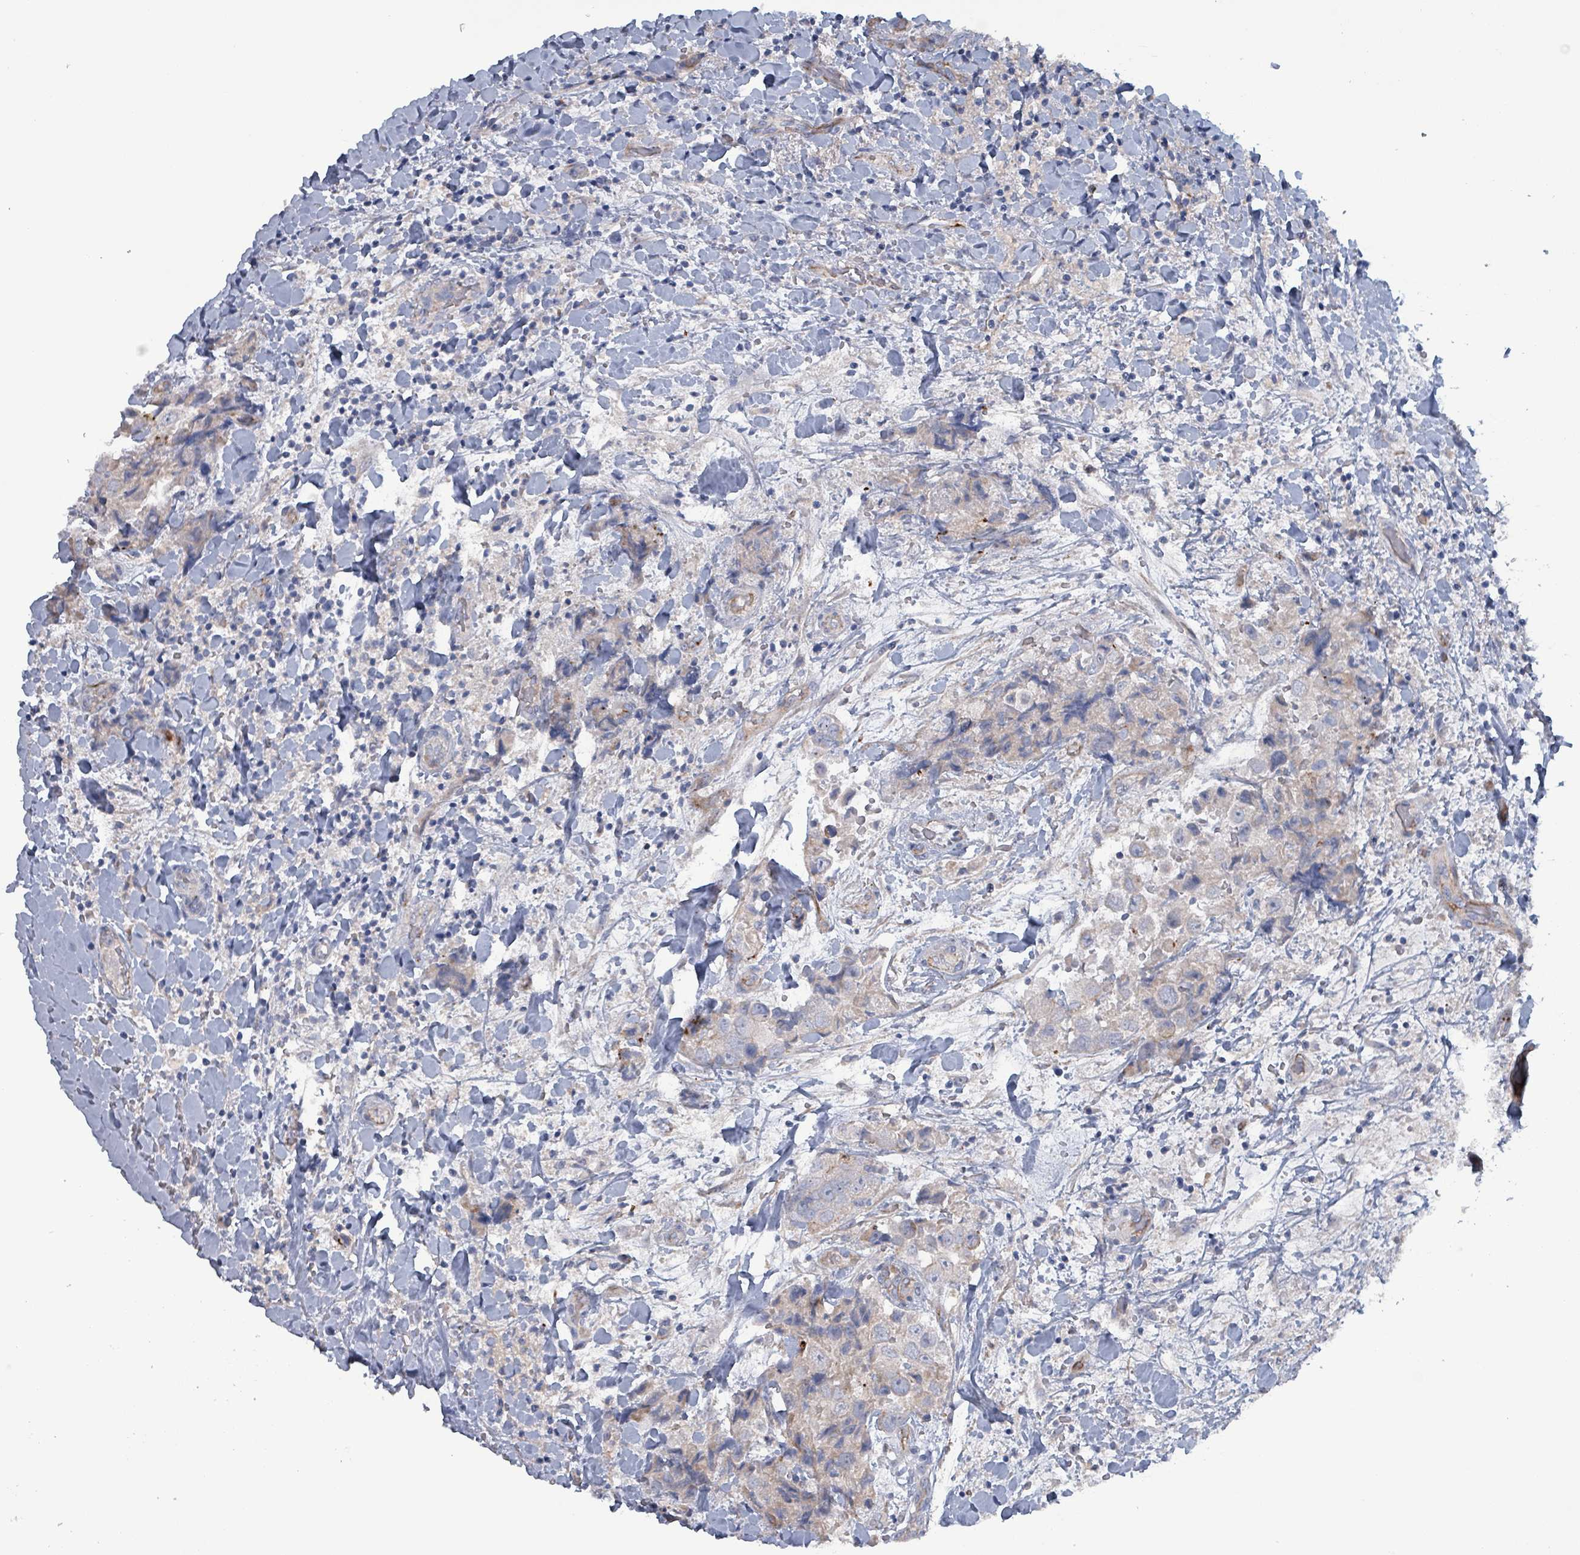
{"staining": {"intensity": "negative", "quantity": "none", "location": "none"}, "tissue": "breast cancer", "cell_type": "Tumor cells", "image_type": "cancer", "snomed": [{"axis": "morphology", "description": "Normal tissue, NOS"}, {"axis": "morphology", "description": "Duct carcinoma"}, {"axis": "topography", "description": "Breast"}], "caption": "This is an immunohistochemistry (IHC) micrograph of breast infiltrating ductal carcinoma. There is no expression in tumor cells.", "gene": "TAAR5", "patient": {"sex": "female", "age": 62}}